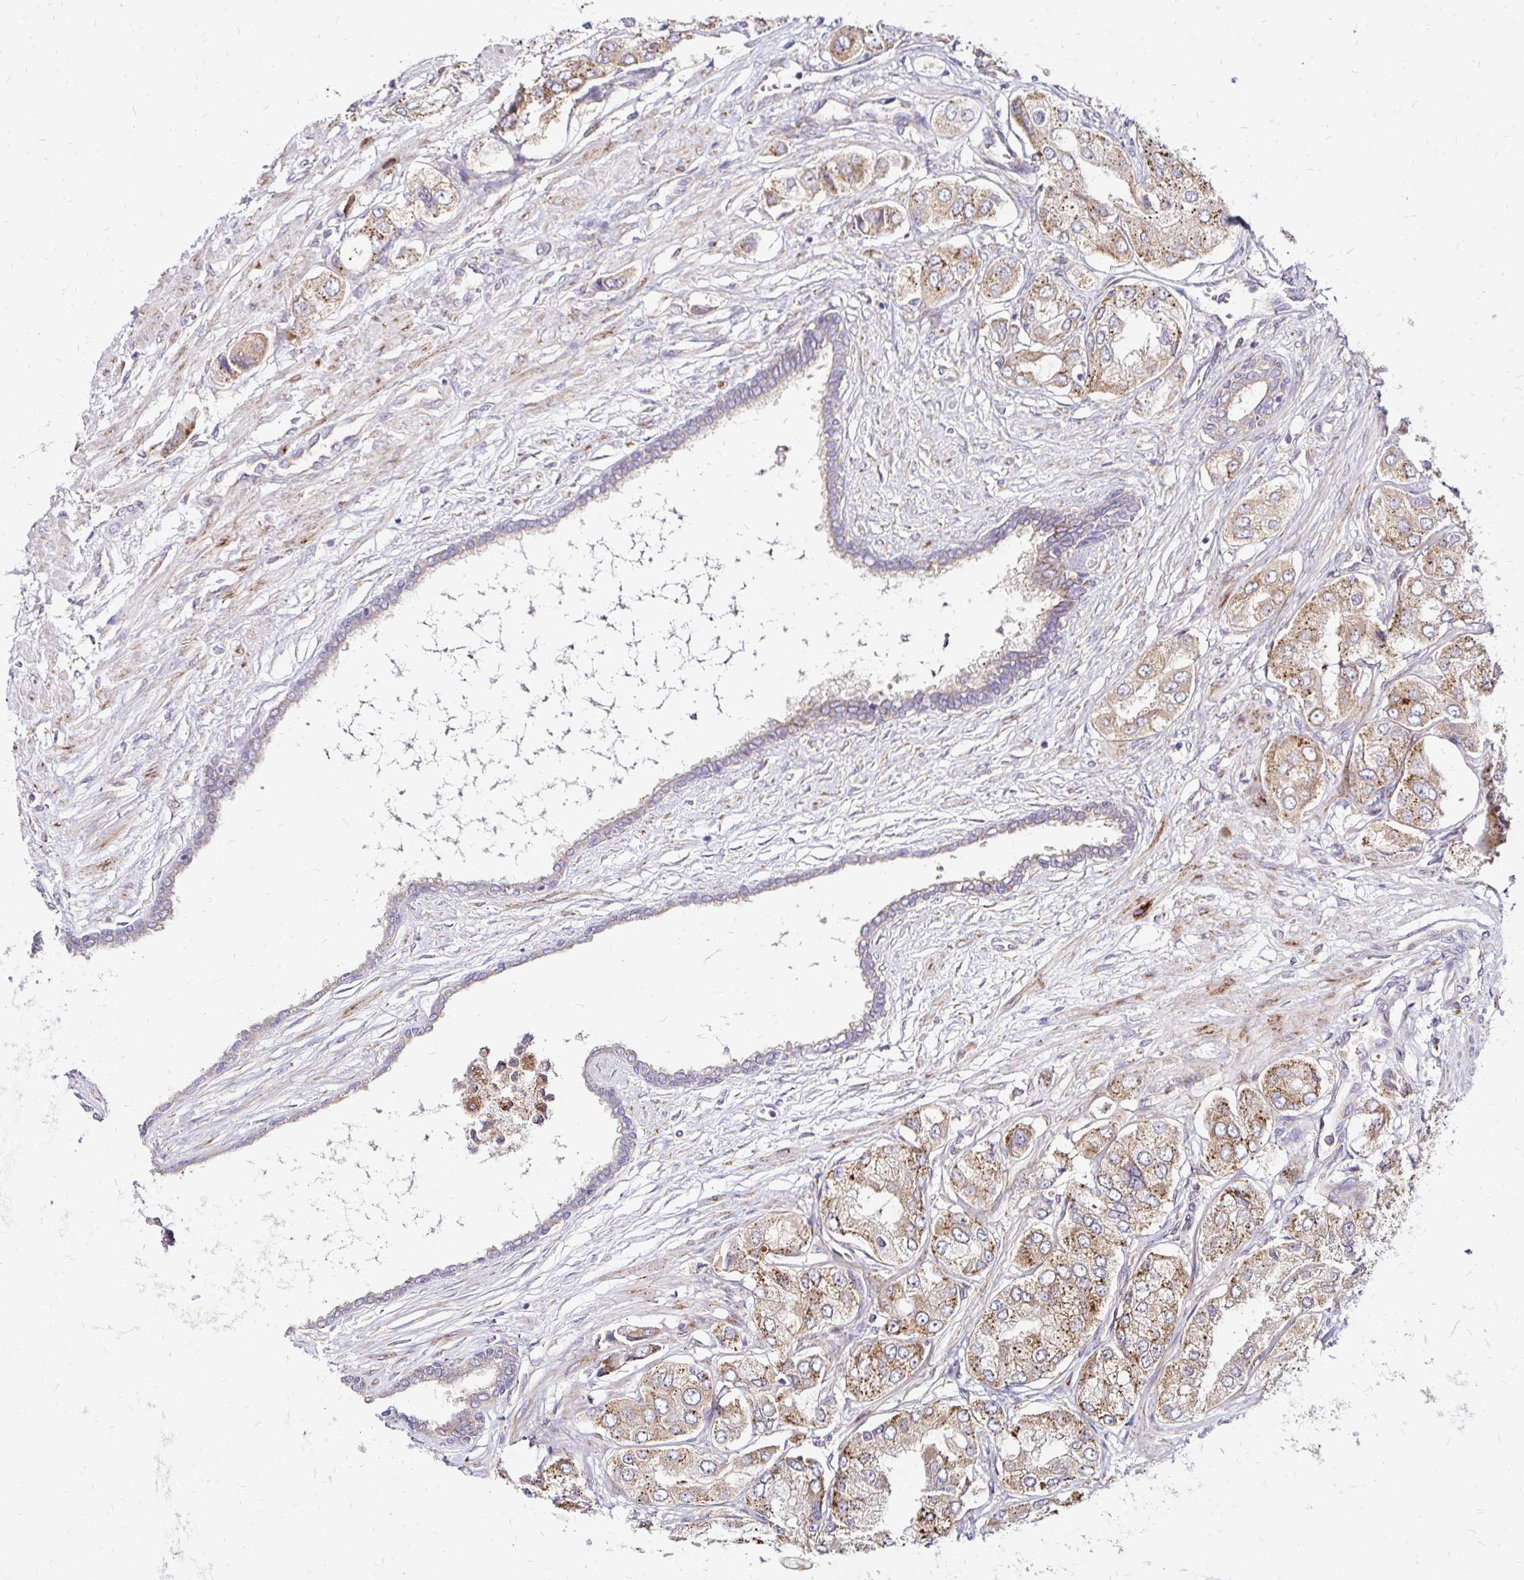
{"staining": {"intensity": "moderate", "quantity": "25%-75%", "location": "cytoplasmic/membranous"}, "tissue": "prostate cancer", "cell_type": "Tumor cells", "image_type": "cancer", "snomed": [{"axis": "morphology", "description": "Adenocarcinoma, Low grade"}, {"axis": "topography", "description": "Prostate"}], "caption": "This micrograph demonstrates immunohistochemistry staining of prostate adenocarcinoma (low-grade), with medium moderate cytoplasmic/membranous staining in approximately 25%-75% of tumor cells.", "gene": "IDUA", "patient": {"sex": "male", "age": 69}}